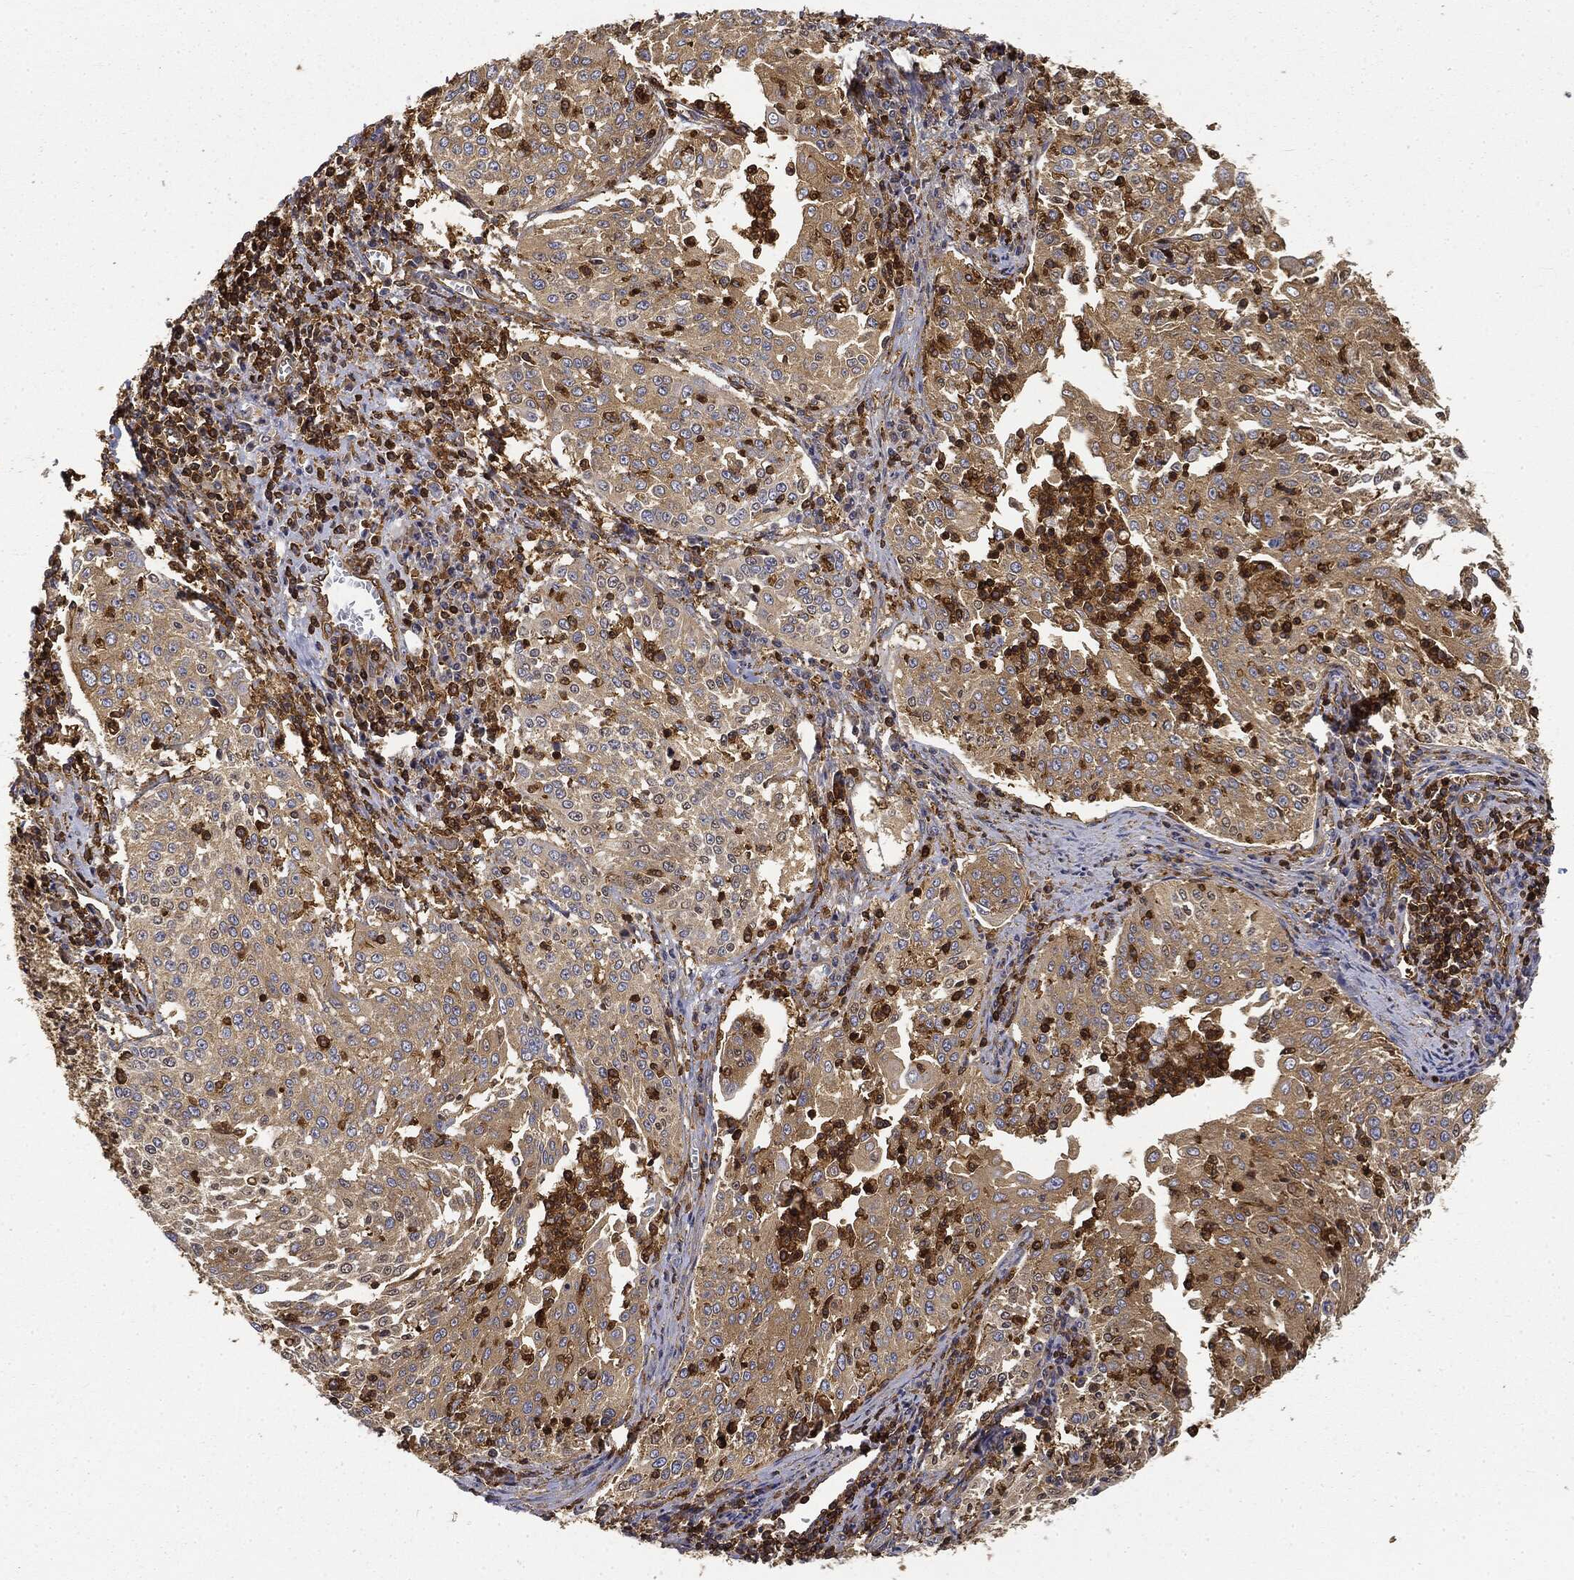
{"staining": {"intensity": "moderate", "quantity": "25%-75%", "location": "cytoplasmic/membranous"}, "tissue": "cervical cancer", "cell_type": "Tumor cells", "image_type": "cancer", "snomed": [{"axis": "morphology", "description": "Squamous cell carcinoma, NOS"}, {"axis": "topography", "description": "Cervix"}], "caption": "A brown stain highlights moderate cytoplasmic/membranous staining of a protein in squamous cell carcinoma (cervical) tumor cells.", "gene": "WDR1", "patient": {"sex": "female", "age": 41}}